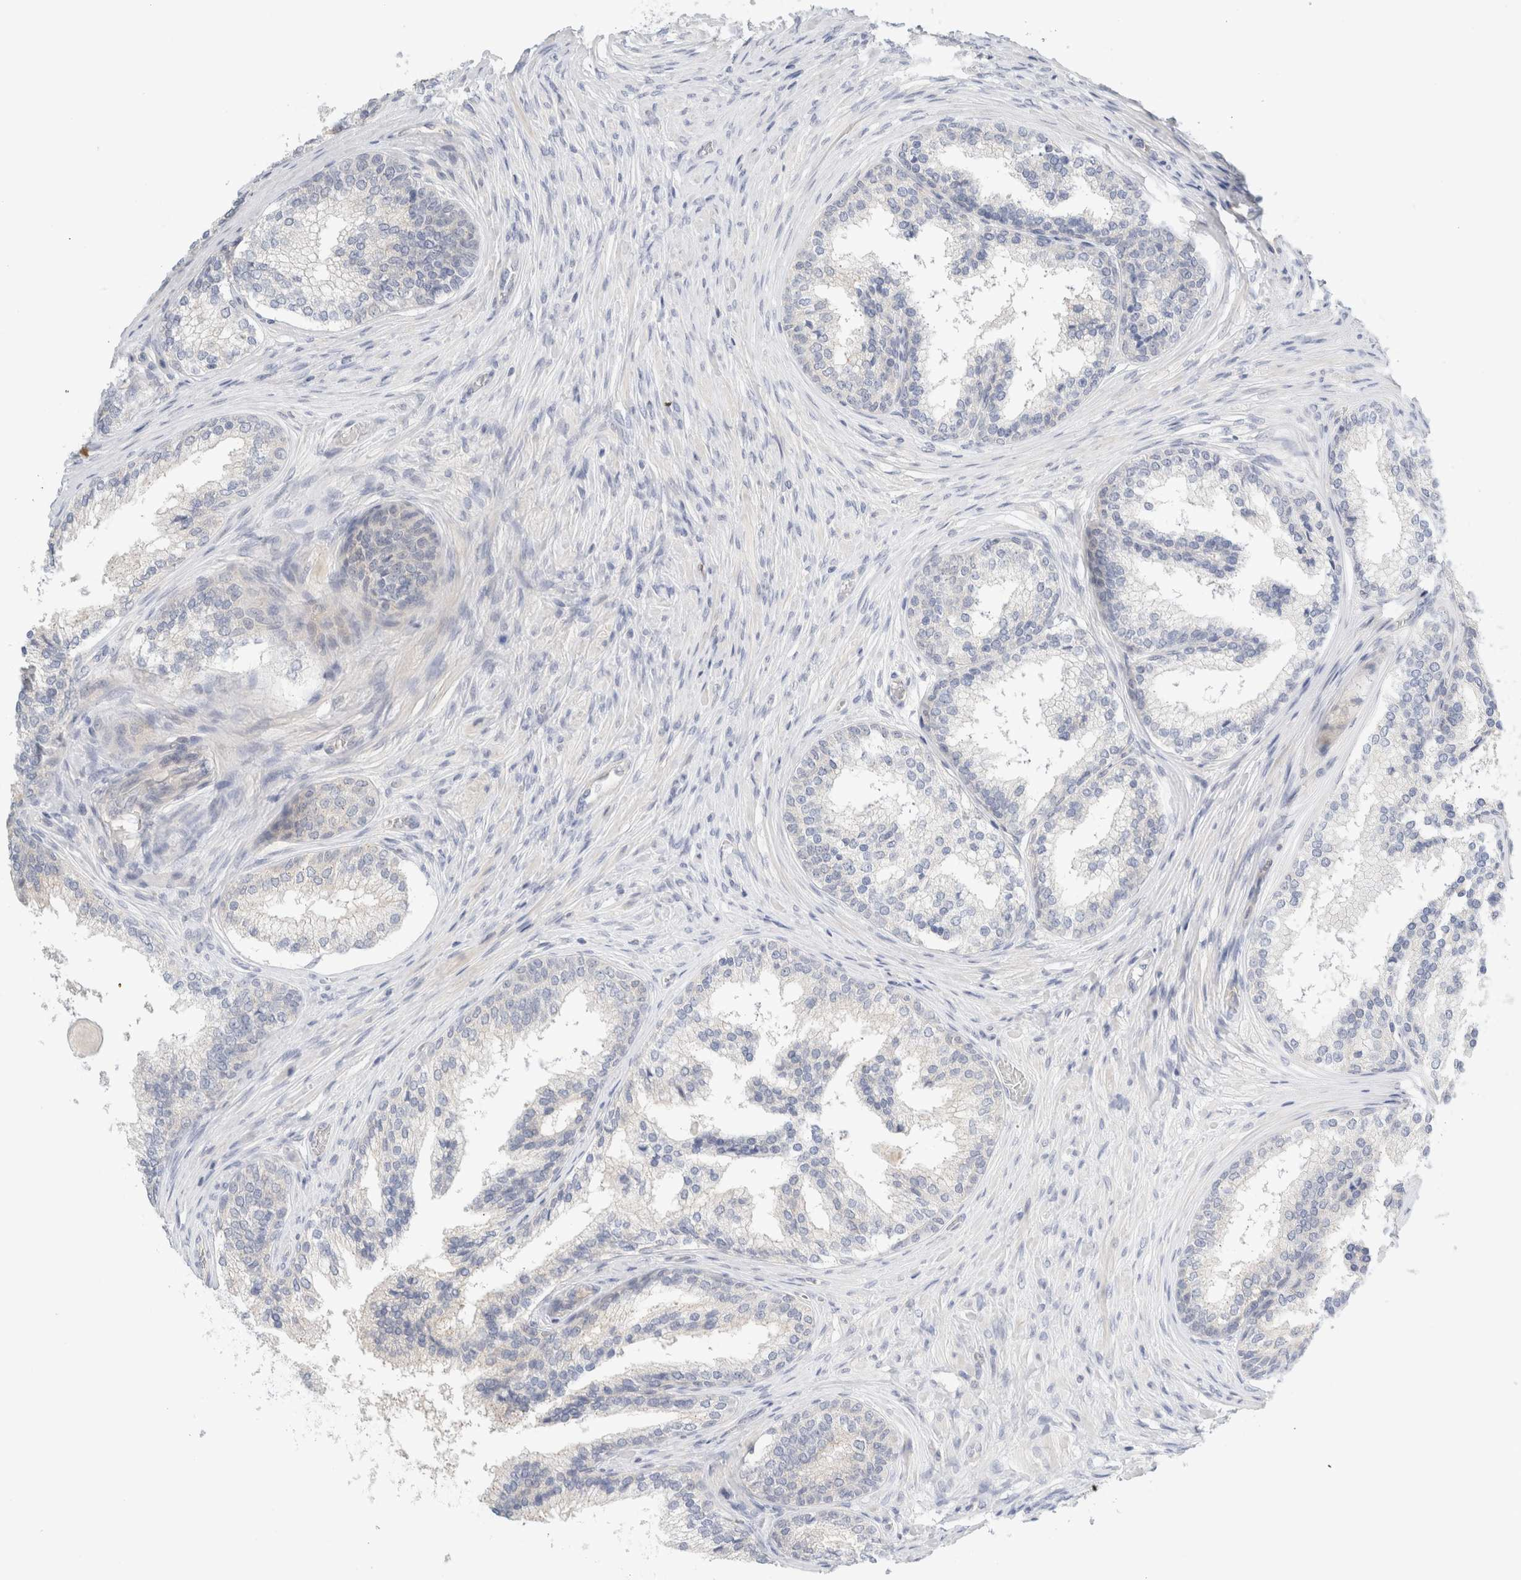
{"staining": {"intensity": "negative", "quantity": "none", "location": "none"}, "tissue": "prostate cancer", "cell_type": "Tumor cells", "image_type": "cancer", "snomed": [{"axis": "morphology", "description": "Adenocarcinoma, High grade"}, {"axis": "topography", "description": "Prostate"}], "caption": "Tumor cells are negative for protein expression in human prostate cancer. (Immunohistochemistry (ihc), brightfield microscopy, high magnification).", "gene": "SDR16C5", "patient": {"sex": "male", "age": 56}}